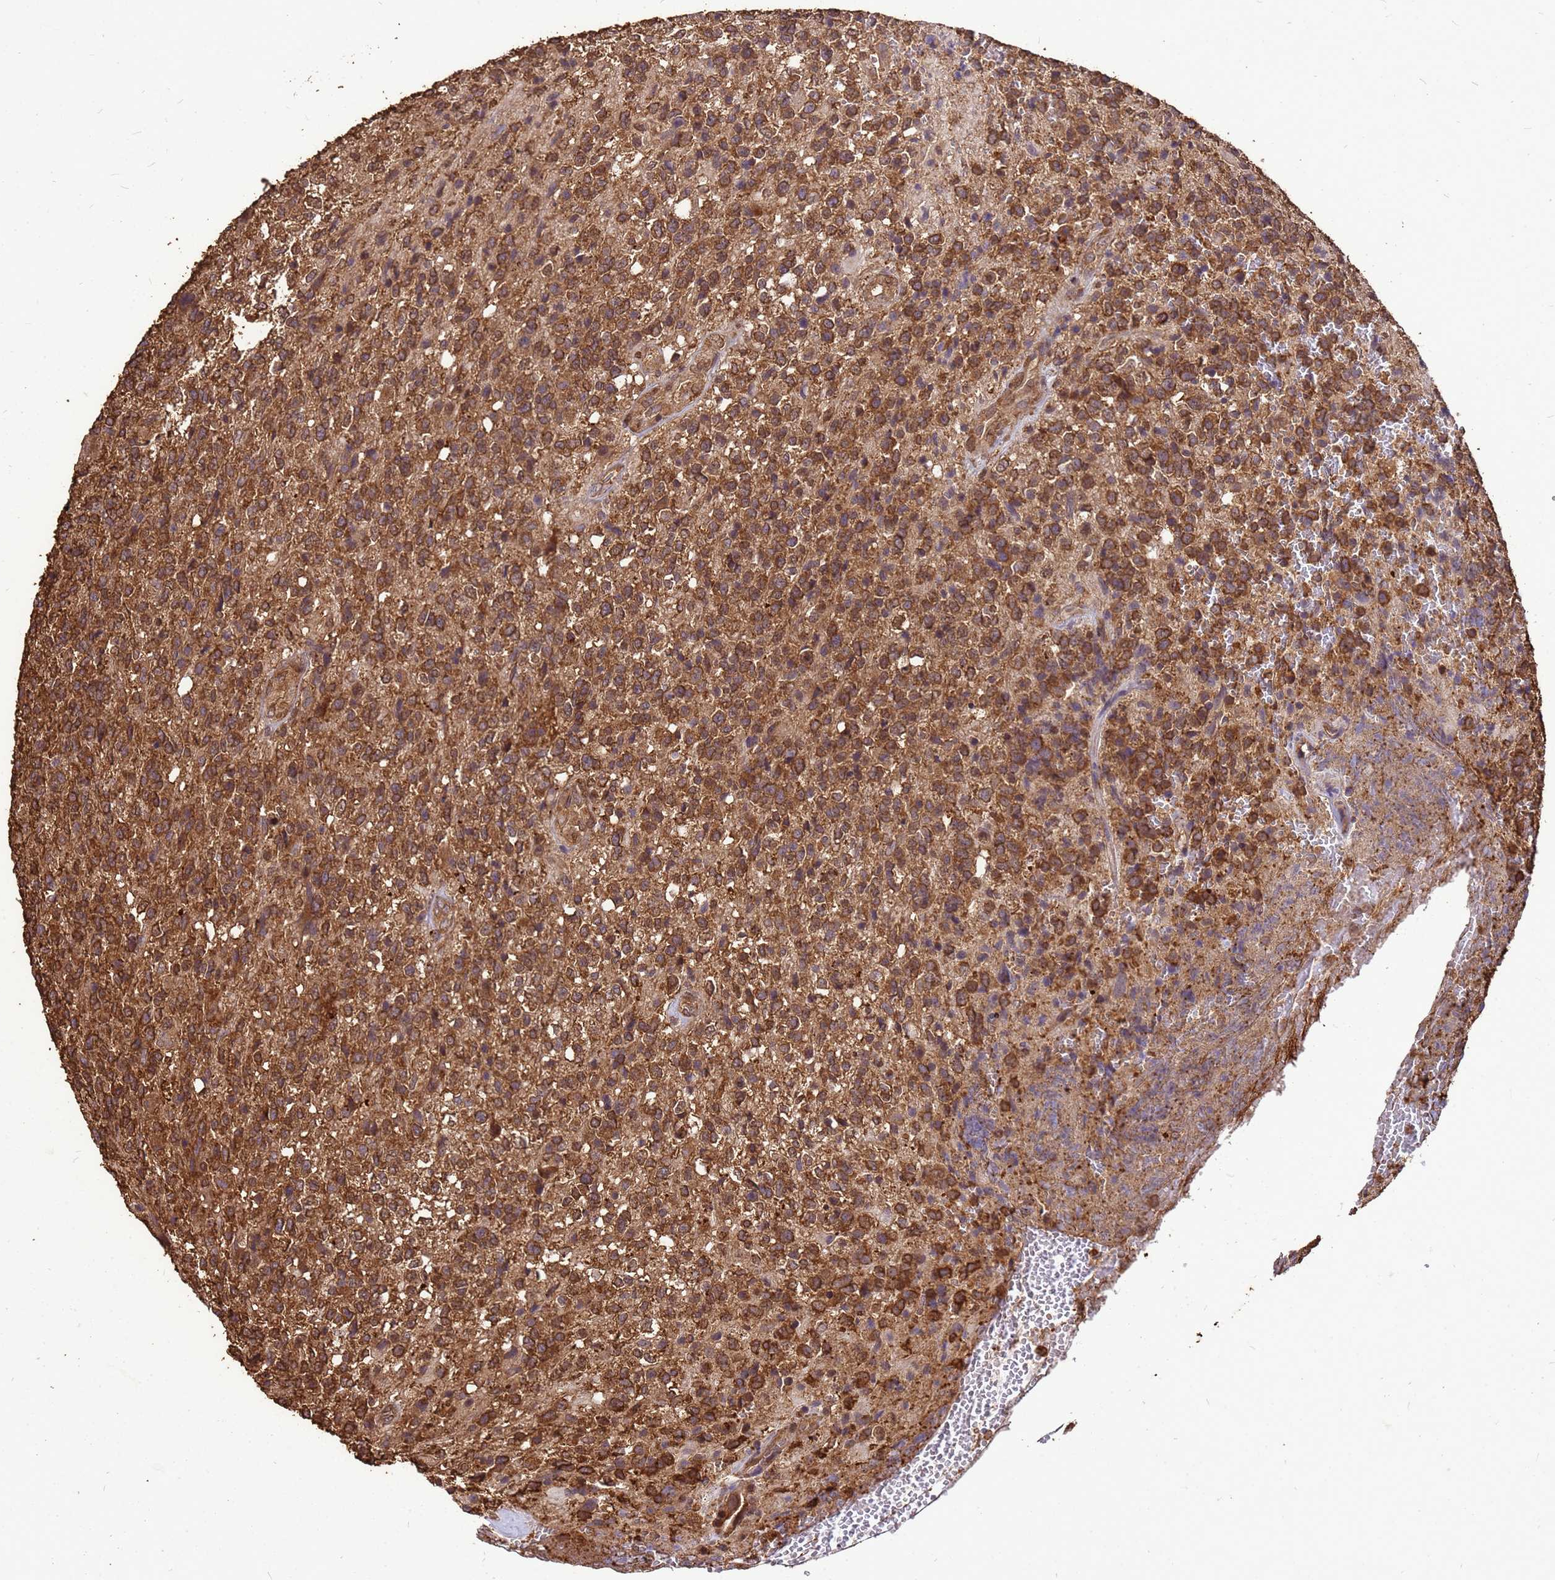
{"staining": {"intensity": "moderate", "quantity": ">75%", "location": "cytoplasmic/membranous"}, "tissue": "glioma", "cell_type": "Tumor cells", "image_type": "cancer", "snomed": [{"axis": "morphology", "description": "Glioma, malignant, High grade"}, {"axis": "topography", "description": "Brain"}], "caption": "Glioma was stained to show a protein in brown. There is medium levels of moderate cytoplasmic/membranous staining in approximately >75% of tumor cells.", "gene": "ZNF618", "patient": {"sex": "male", "age": 56}}